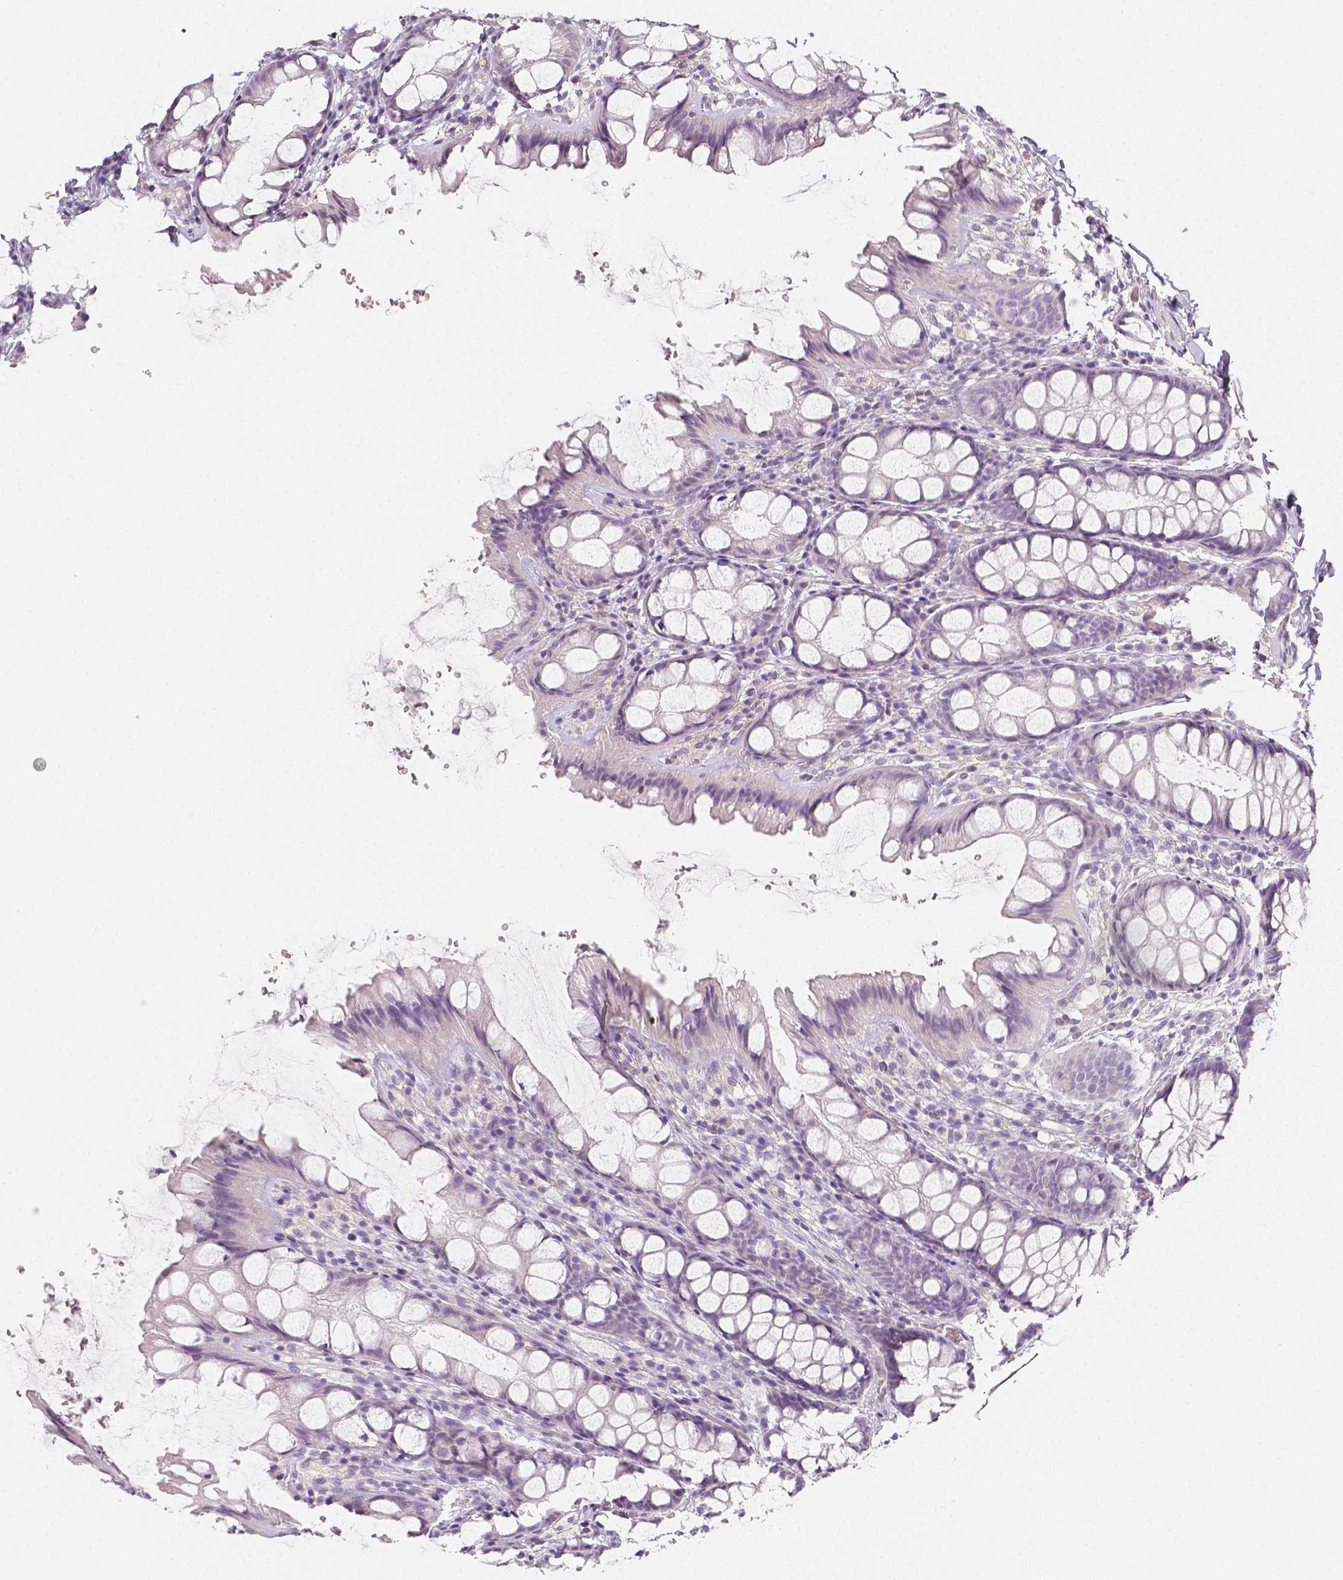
{"staining": {"intensity": "weak", "quantity": "<25%", "location": "cytoplasmic/membranous"}, "tissue": "colon", "cell_type": "Endothelial cells", "image_type": "normal", "snomed": [{"axis": "morphology", "description": "Normal tissue, NOS"}, {"axis": "topography", "description": "Colon"}], "caption": "This is an immunohistochemistry (IHC) photomicrograph of normal human colon. There is no staining in endothelial cells.", "gene": "THY1", "patient": {"sex": "male", "age": 47}}